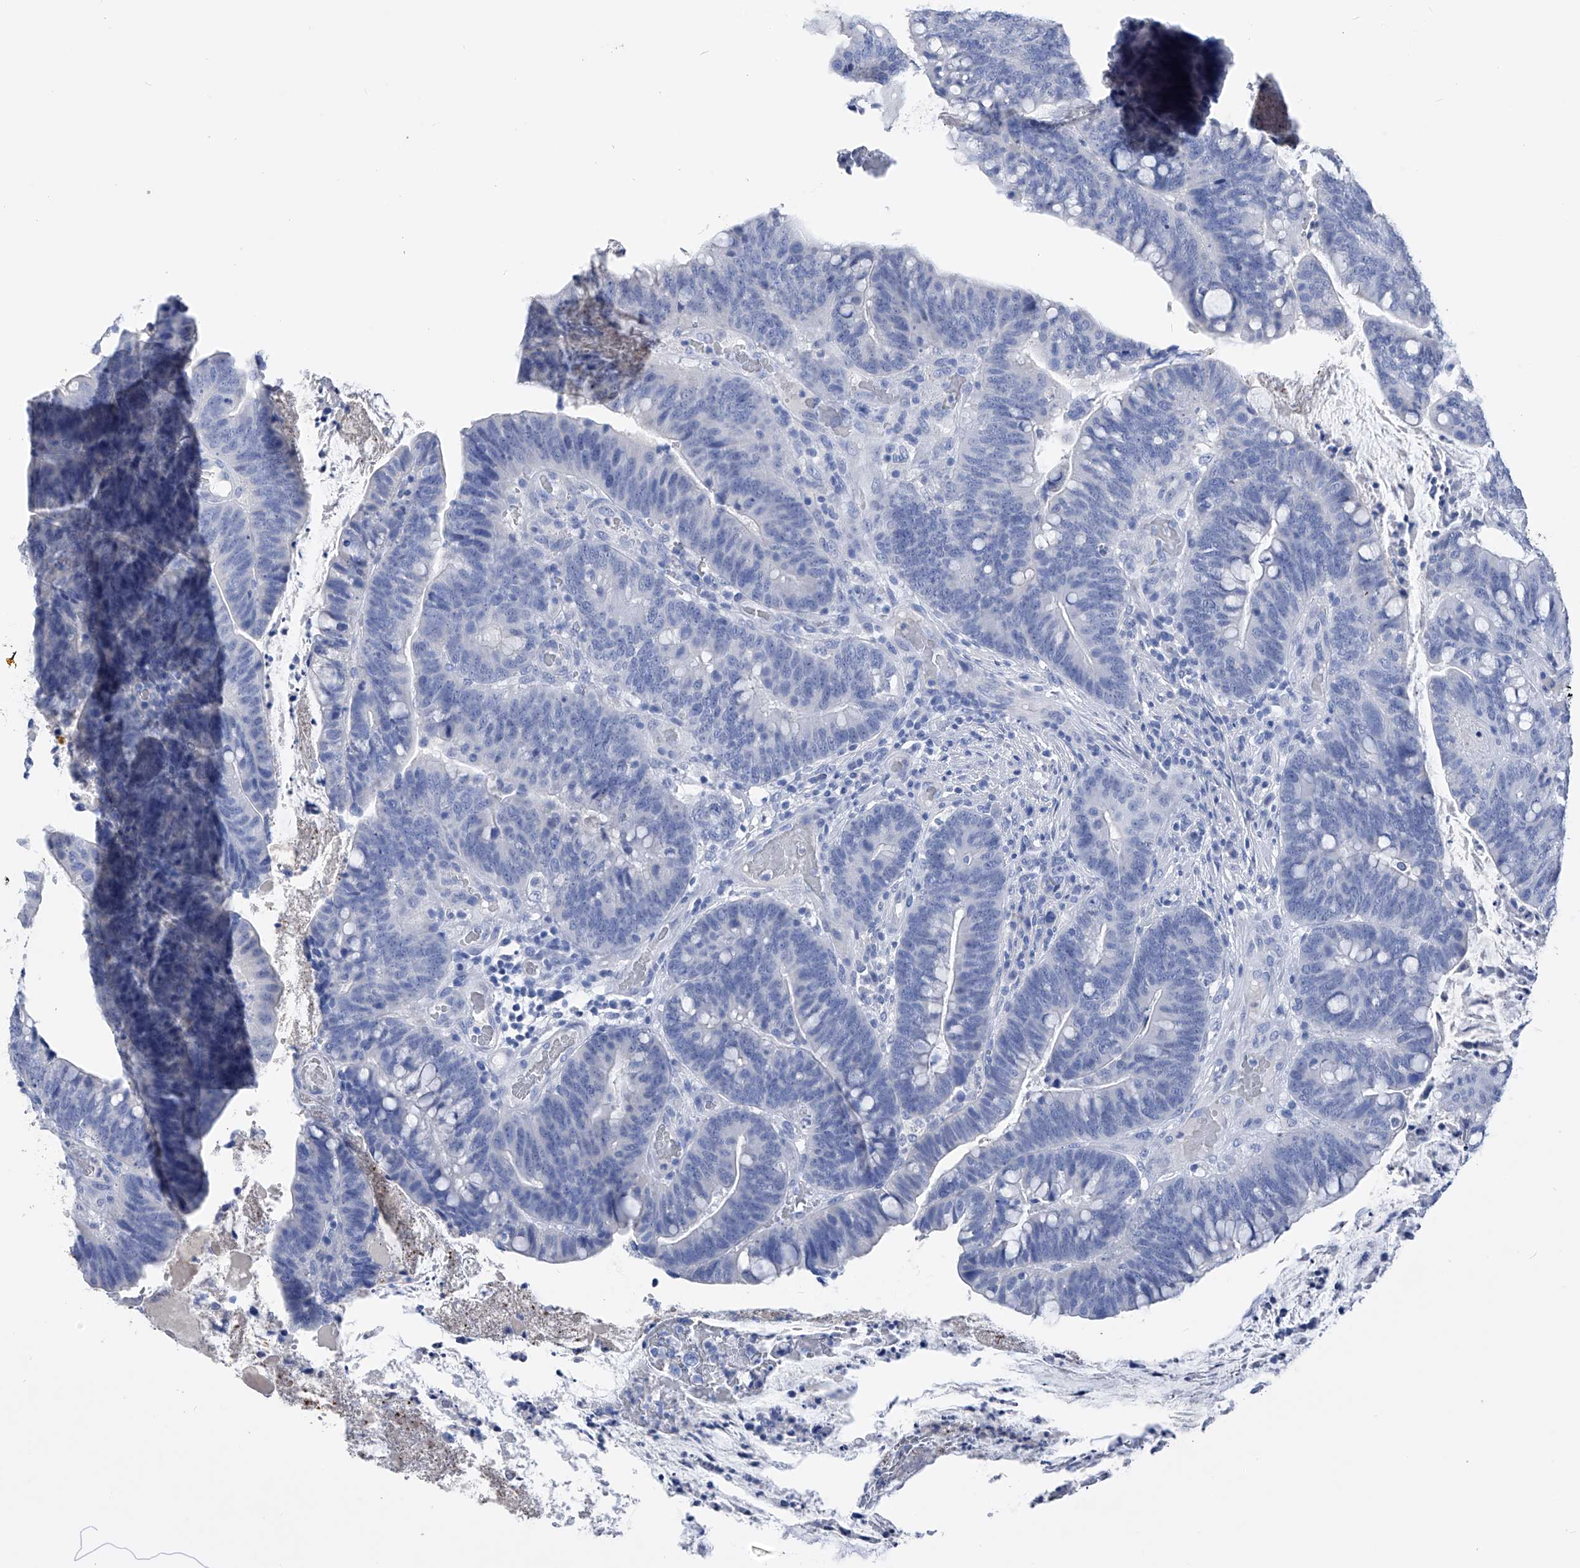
{"staining": {"intensity": "negative", "quantity": "none", "location": "none"}, "tissue": "colorectal cancer", "cell_type": "Tumor cells", "image_type": "cancer", "snomed": [{"axis": "morphology", "description": "Adenocarcinoma, NOS"}, {"axis": "topography", "description": "Colon"}], "caption": "There is no significant positivity in tumor cells of colorectal adenocarcinoma. (Brightfield microscopy of DAB immunohistochemistry at high magnification).", "gene": "ADRA1A", "patient": {"sex": "female", "age": 66}}